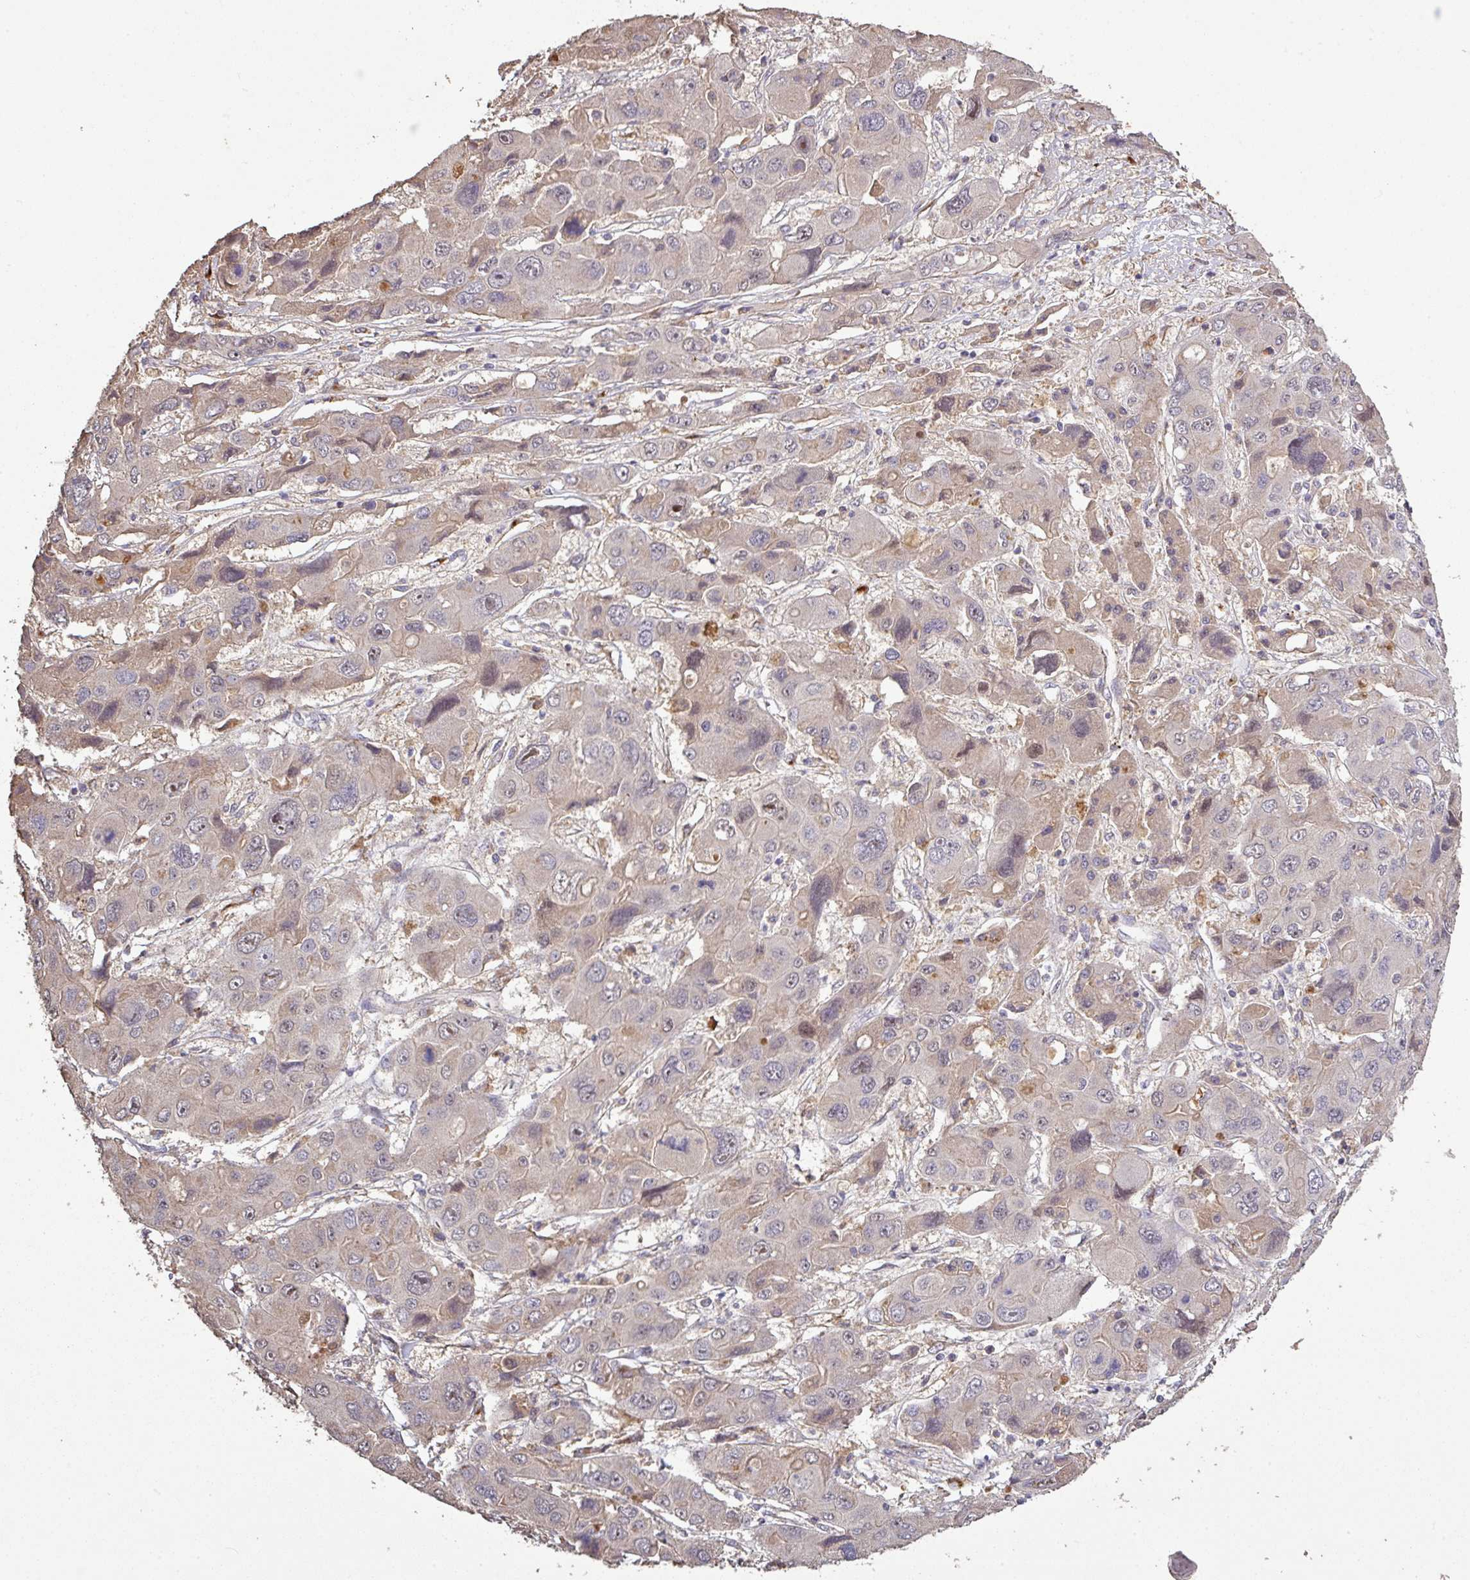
{"staining": {"intensity": "weak", "quantity": "<25%", "location": "cytoplasmic/membranous"}, "tissue": "liver cancer", "cell_type": "Tumor cells", "image_type": "cancer", "snomed": [{"axis": "morphology", "description": "Cholangiocarcinoma"}, {"axis": "topography", "description": "Liver"}], "caption": "This is a image of IHC staining of liver cholangiocarcinoma, which shows no staining in tumor cells.", "gene": "ISLR", "patient": {"sex": "male", "age": 67}}